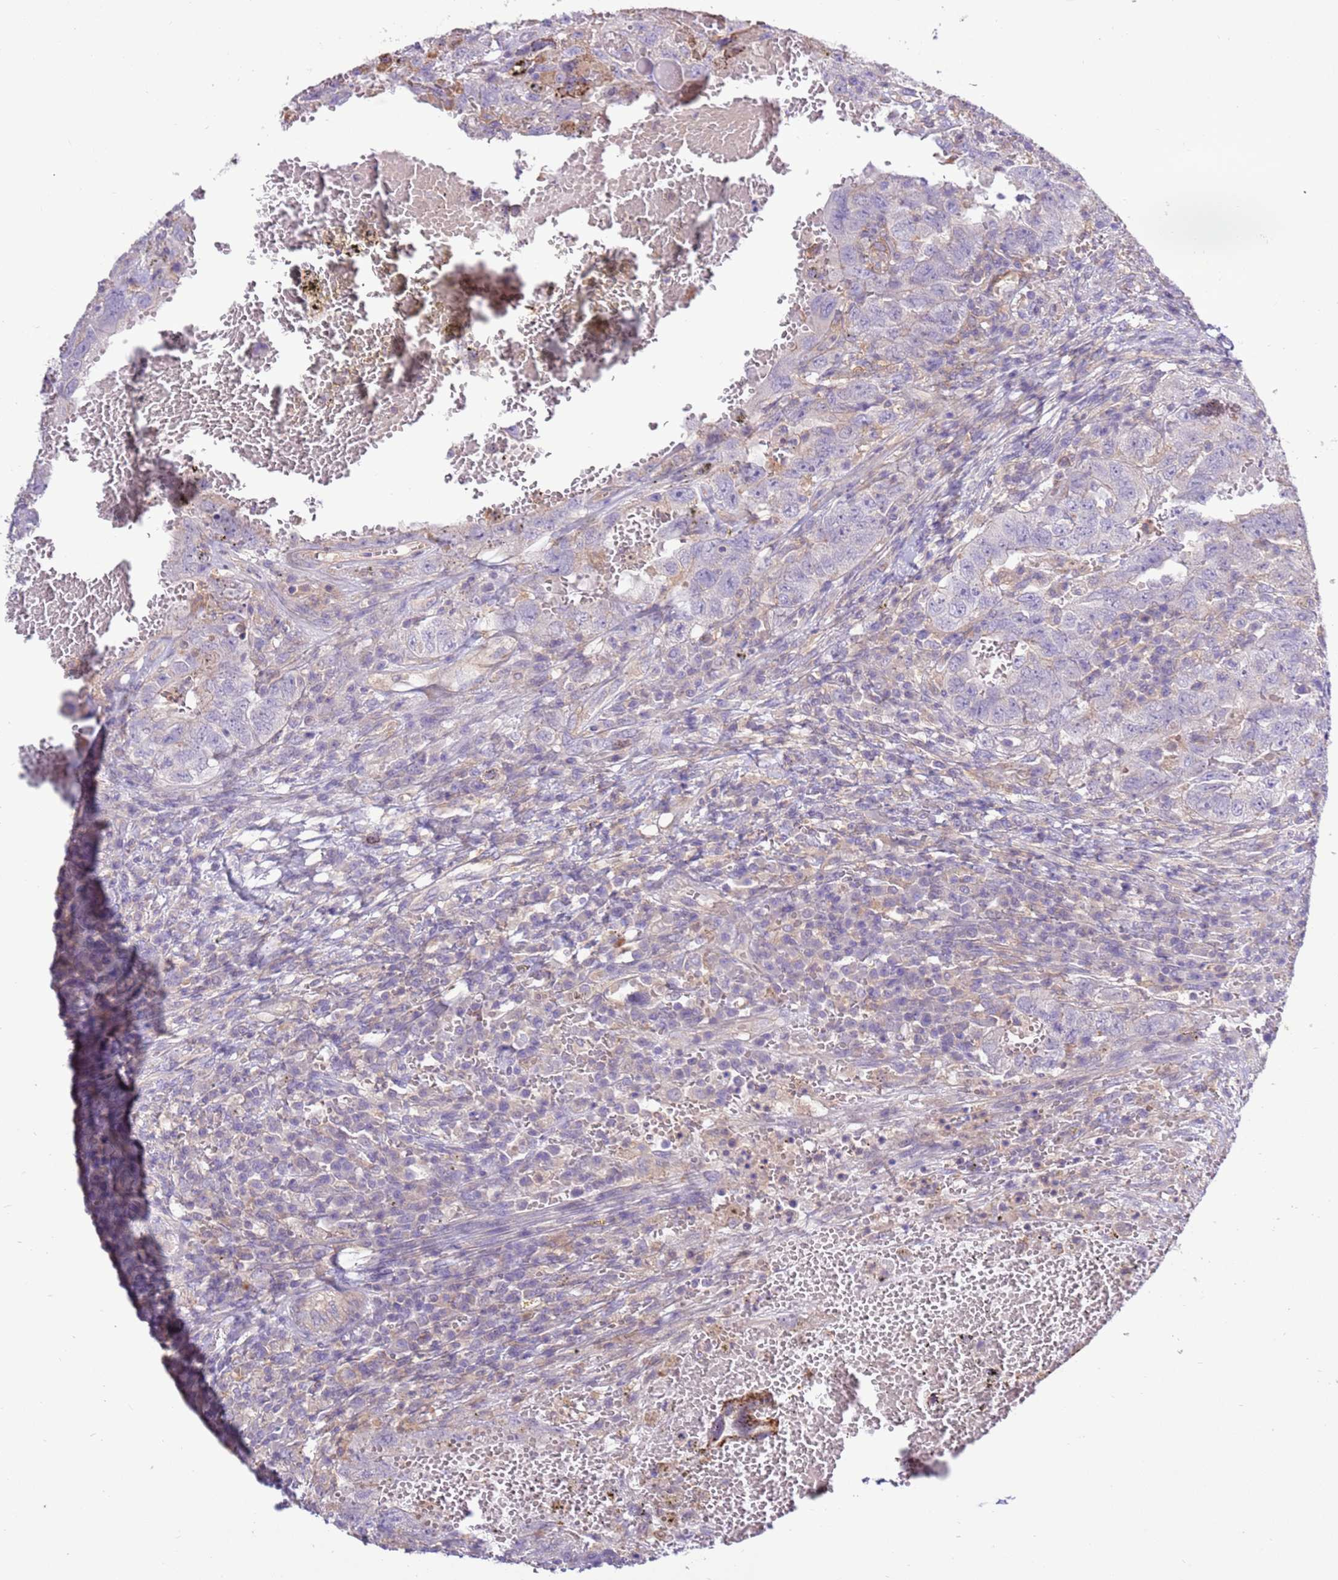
{"staining": {"intensity": "negative", "quantity": "none", "location": "none"}, "tissue": "testis cancer", "cell_type": "Tumor cells", "image_type": "cancer", "snomed": [{"axis": "morphology", "description": "Carcinoma, Embryonal, NOS"}, {"axis": "topography", "description": "Testis"}], "caption": "Tumor cells are negative for brown protein staining in embryonal carcinoma (testis). Nuclei are stained in blue.", "gene": "EVA1B", "patient": {"sex": "male", "age": 26}}